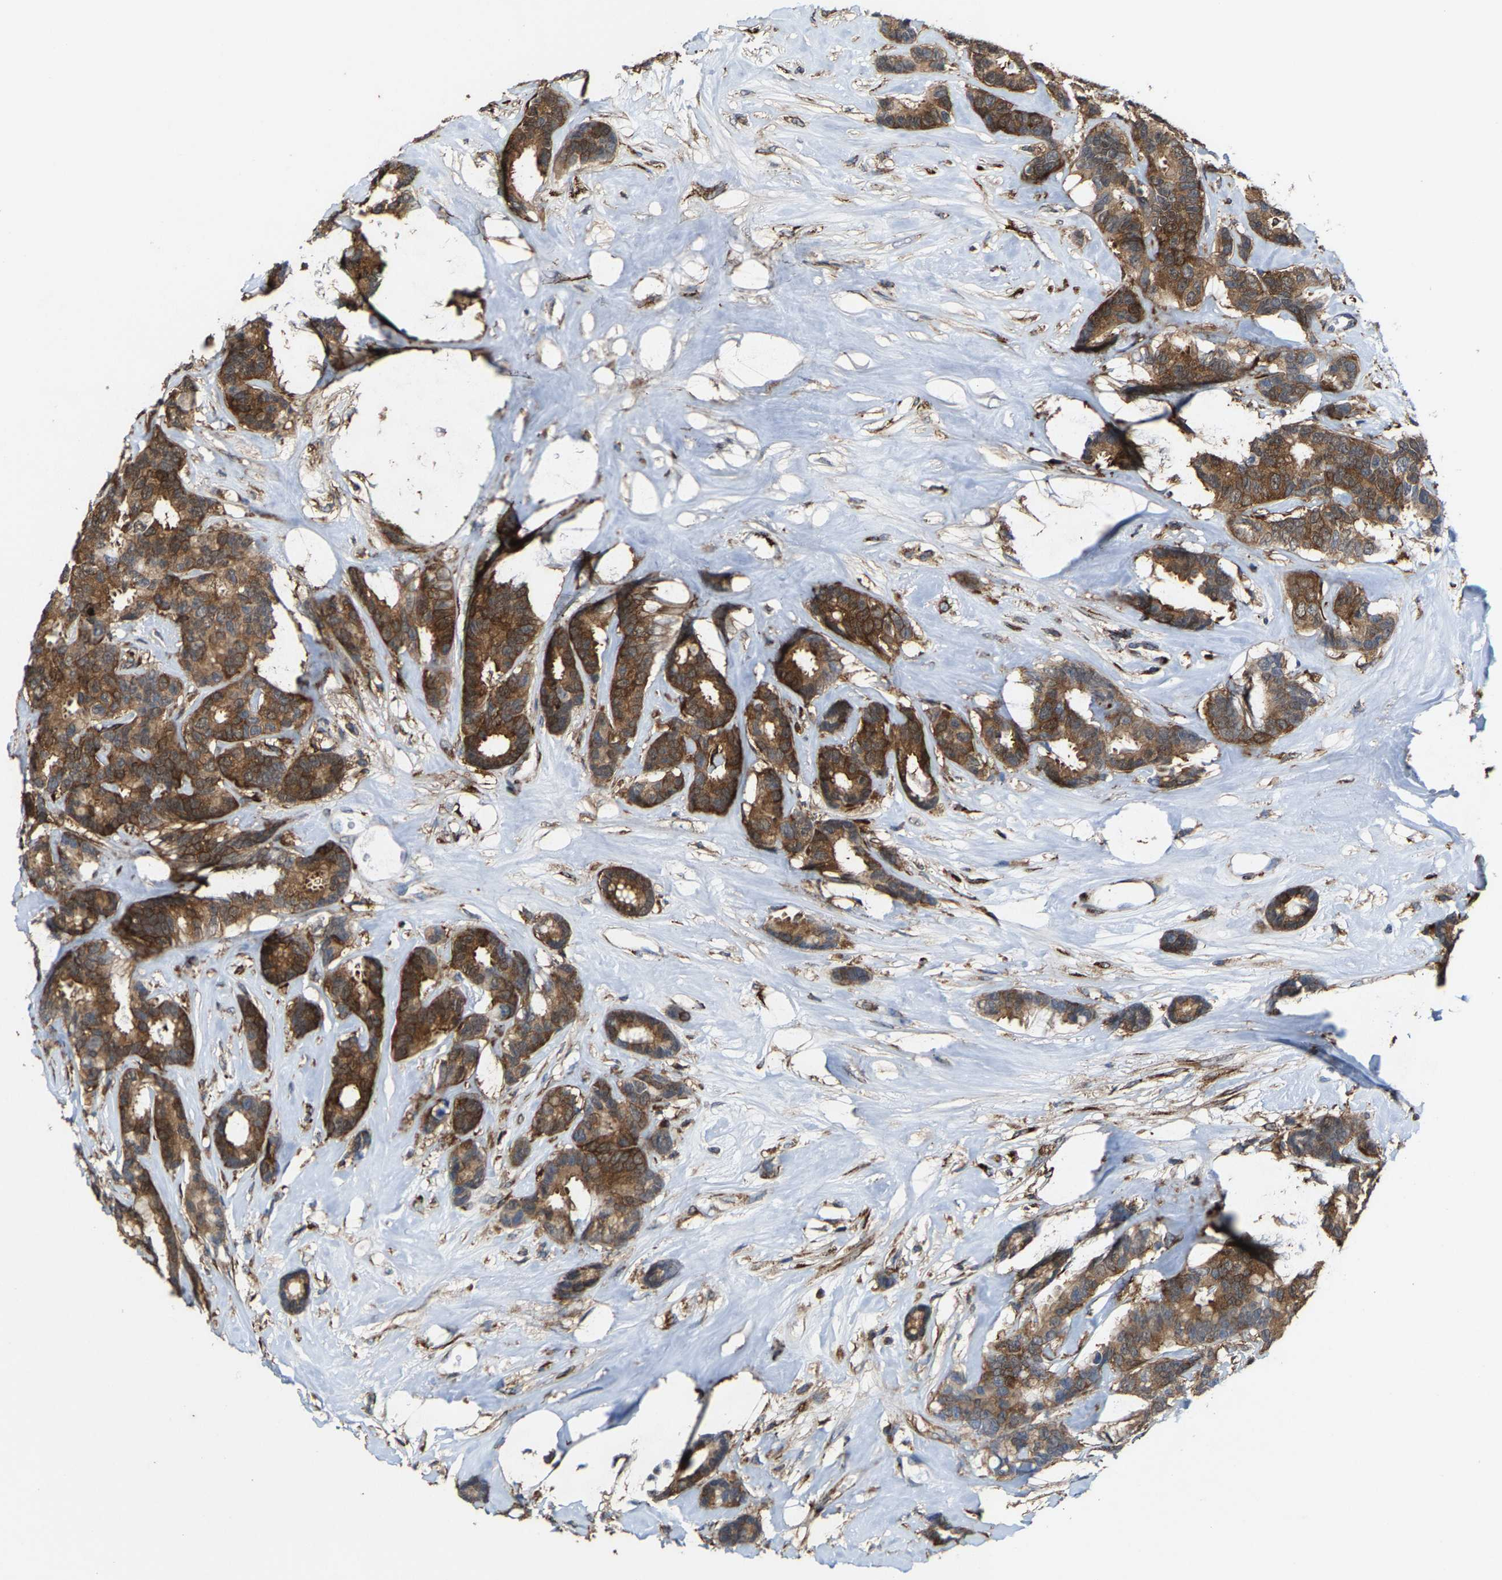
{"staining": {"intensity": "strong", "quantity": ">75%", "location": "cytoplasmic/membranous"}, "tissue": "breast cancer", "cell_type": "Tumor cells", "image_type": "cancer", "snomed": [{"axis": "morphology", "description": "Duct carcinoma"}, {"axis": "topography", "description": "Breast"}], "caption": "Immunohistochemical staining of human breast cancer exhibits high levels of strong cytoplasmic/membranous expression in approximately >75% of tumor cells.", "gene": "FGD3", "patient": {"sex": "female", "age": 87}}